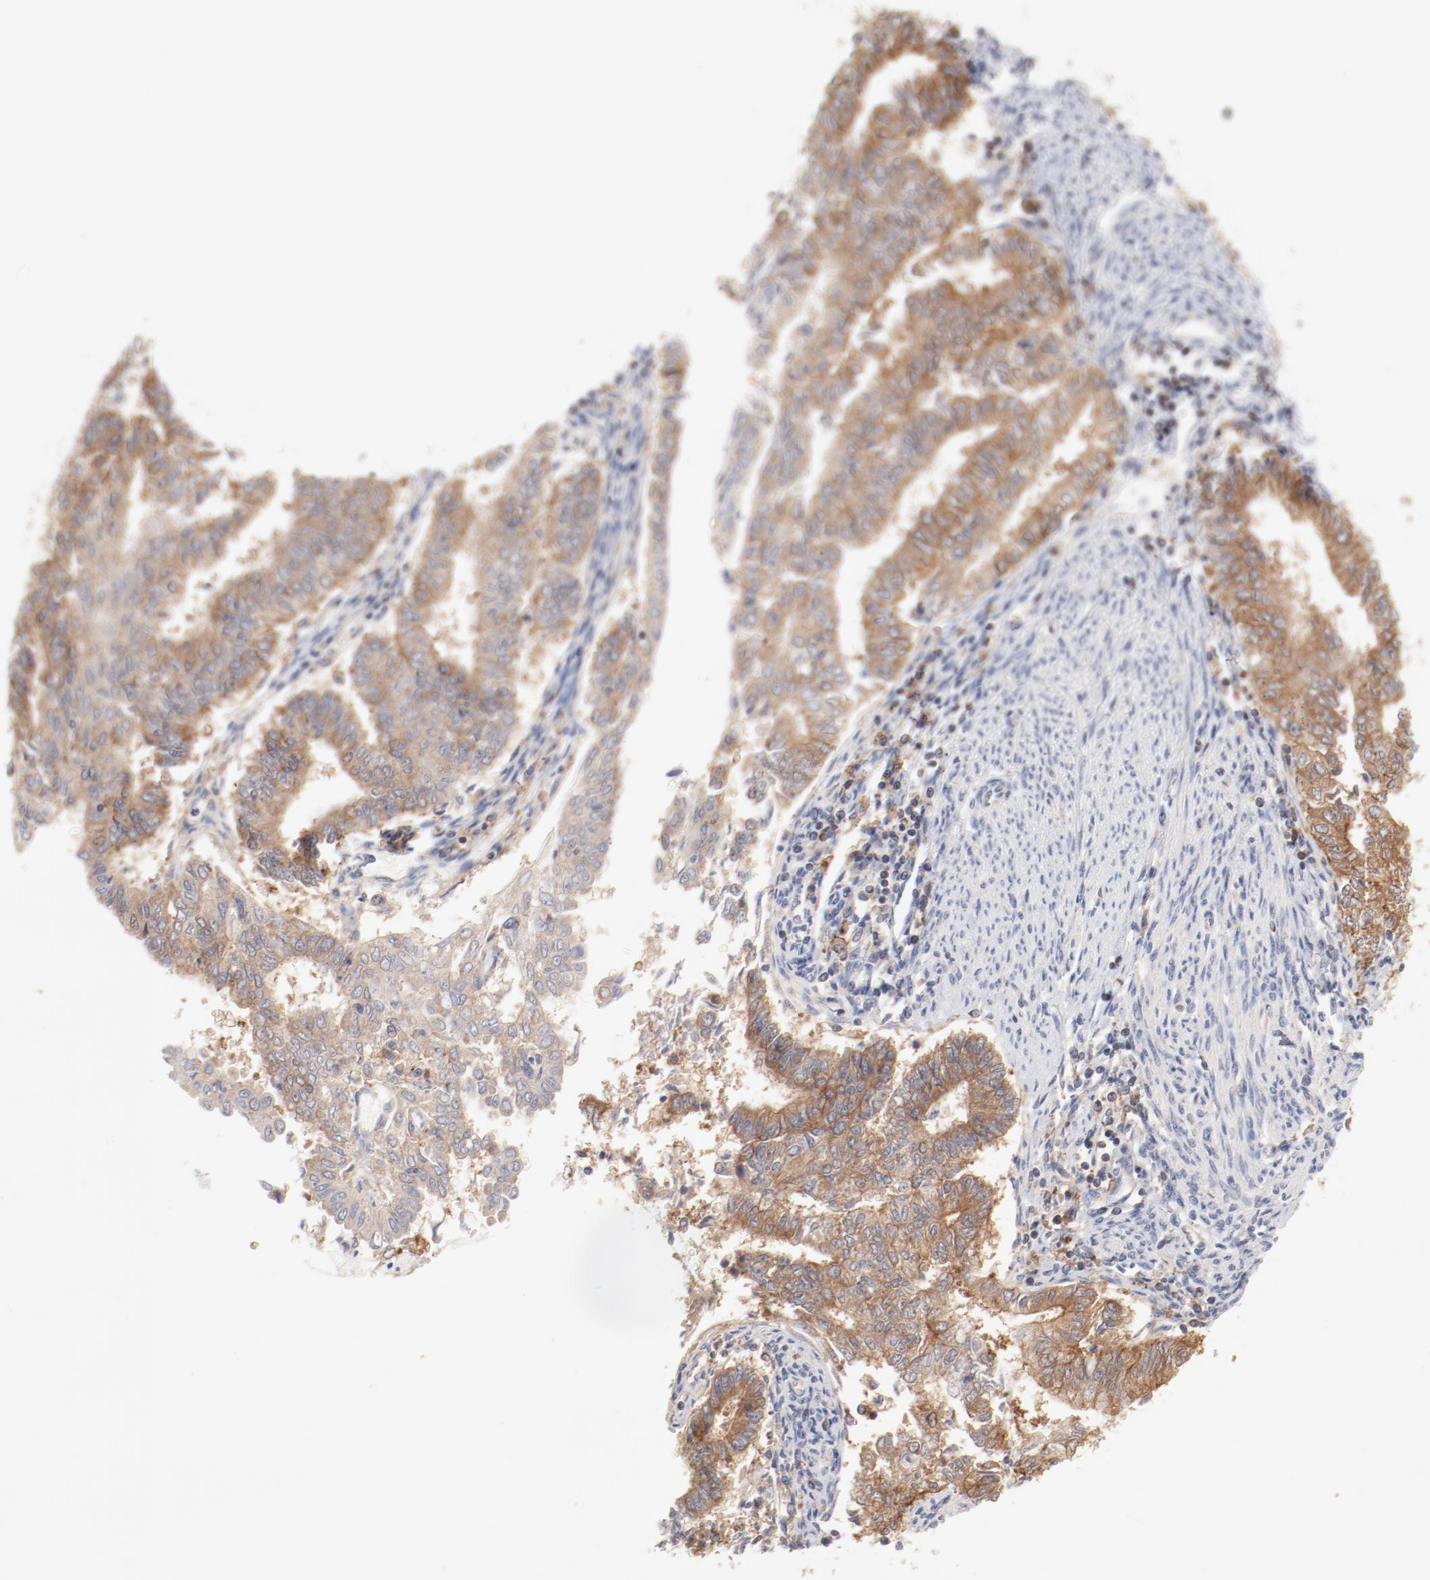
{"staining": {"intensity": "moderate", "quantity": ">75%", "location": "cytoplasmic/membranous"}, "tissue": "endometrial cancer", "cell_type": "Tumor cells", "image_type": "cancer", "snomed": [{"axis": "morphology", "description": "Adenocarcinoma, NOS"}, {"axis": "topography", "description": "Endometrium"}], "caption": "Endometrial cancer tissue demonstrates moderate cytoplasmic/membranous positivity in approximately >75% of tumor cells, visualized by immunohistochemistry.", "gene": "SETD3", "patient": {"sex": "female", "age": 66}}